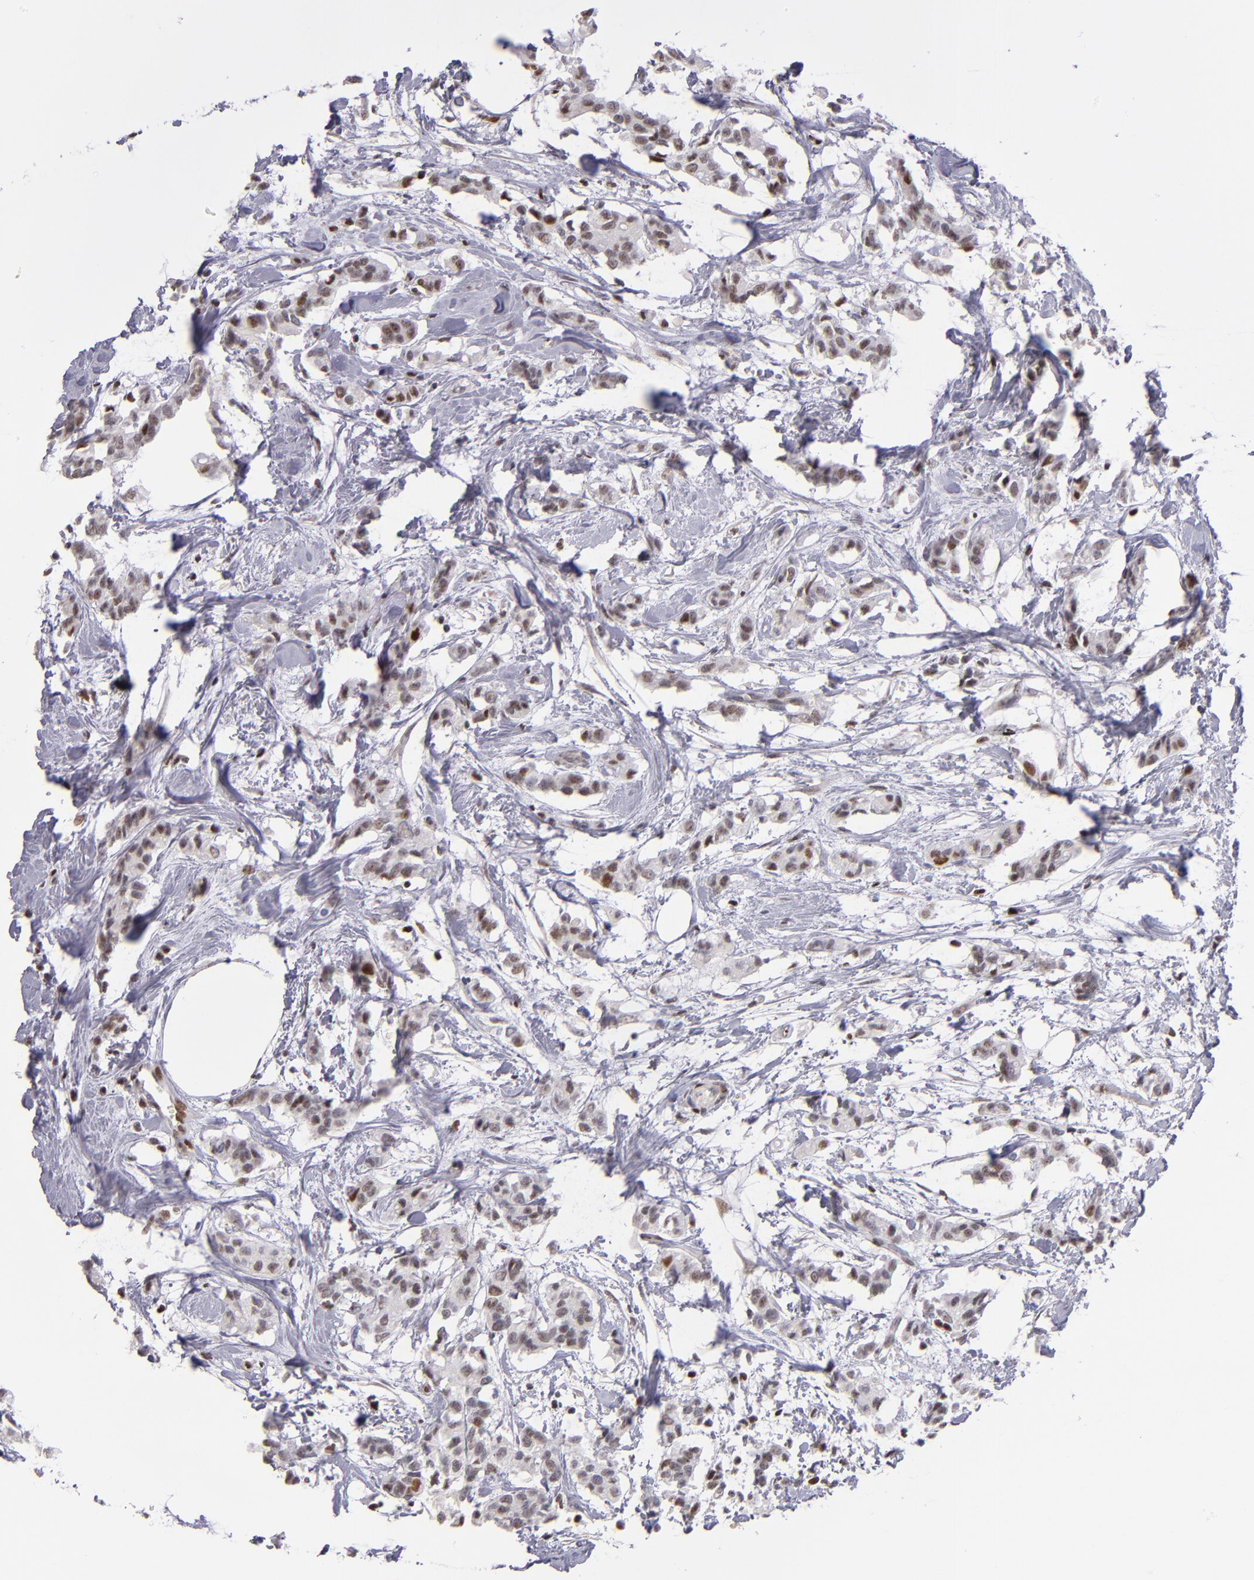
{"staining": {"intensity": "moderate", "quantity": "25%-75%", "location": "nuclear"}, "tissue": "breast cancer", "cell_type": "Tumor cells", "image_type": "cancer", "snomed": [{"axis": "morphology", "description": "Duct carcinoma"}, {"axis": "topography", "description": "Breast"}], "caption": "The photomicrograph demonstrates staining of infiltrating ductal carcinoma (breast), revealing moderate nuclear protein staining (brown color) within tumor cells.", "gene": "POLA1", "patient": {"sex": "female", "age": 84}}